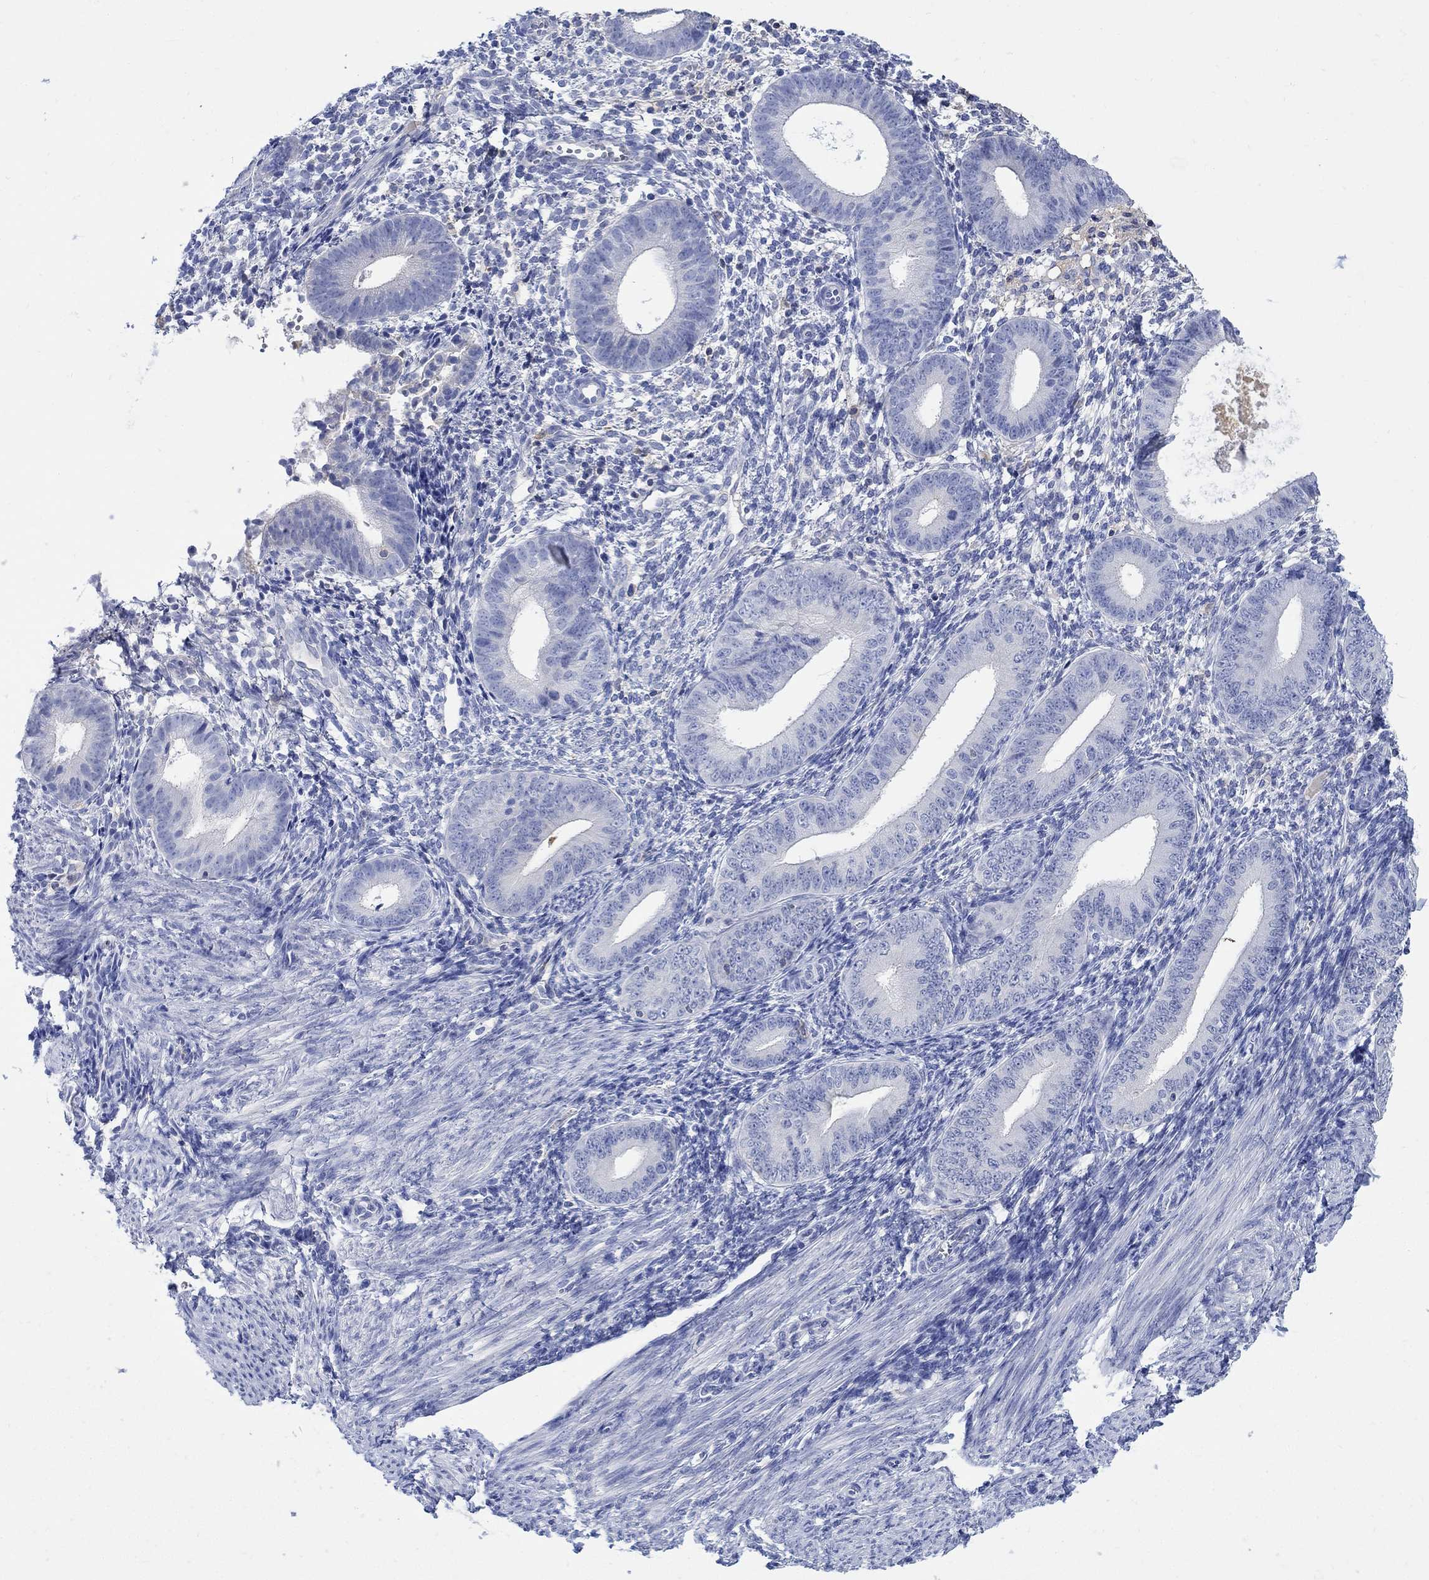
{"staining": {"intensity": "negative", "quantity": "none", "location": "none"}, "tissue": "endometrium", "cell_type": "Cells in endometrial stroma", "image_type": "normal", "snomed": [{"axis": "morphology", "description": "Normal tissue, NOS"}, {"axis": "topography", "description": "Endometrium"}], "caption": "A high-resolution histopathology image shows immunohistochemistry staining of benign endometrium, which demonstrates no significant positivity in cells in endometrial stroma. (Brightfield microscopy of DAB (3,3'-diaminobenzidine) immunohistochemistry at high magnification).", "gene": "GCM1", "patient": {"sex": "female", "age": 39}}